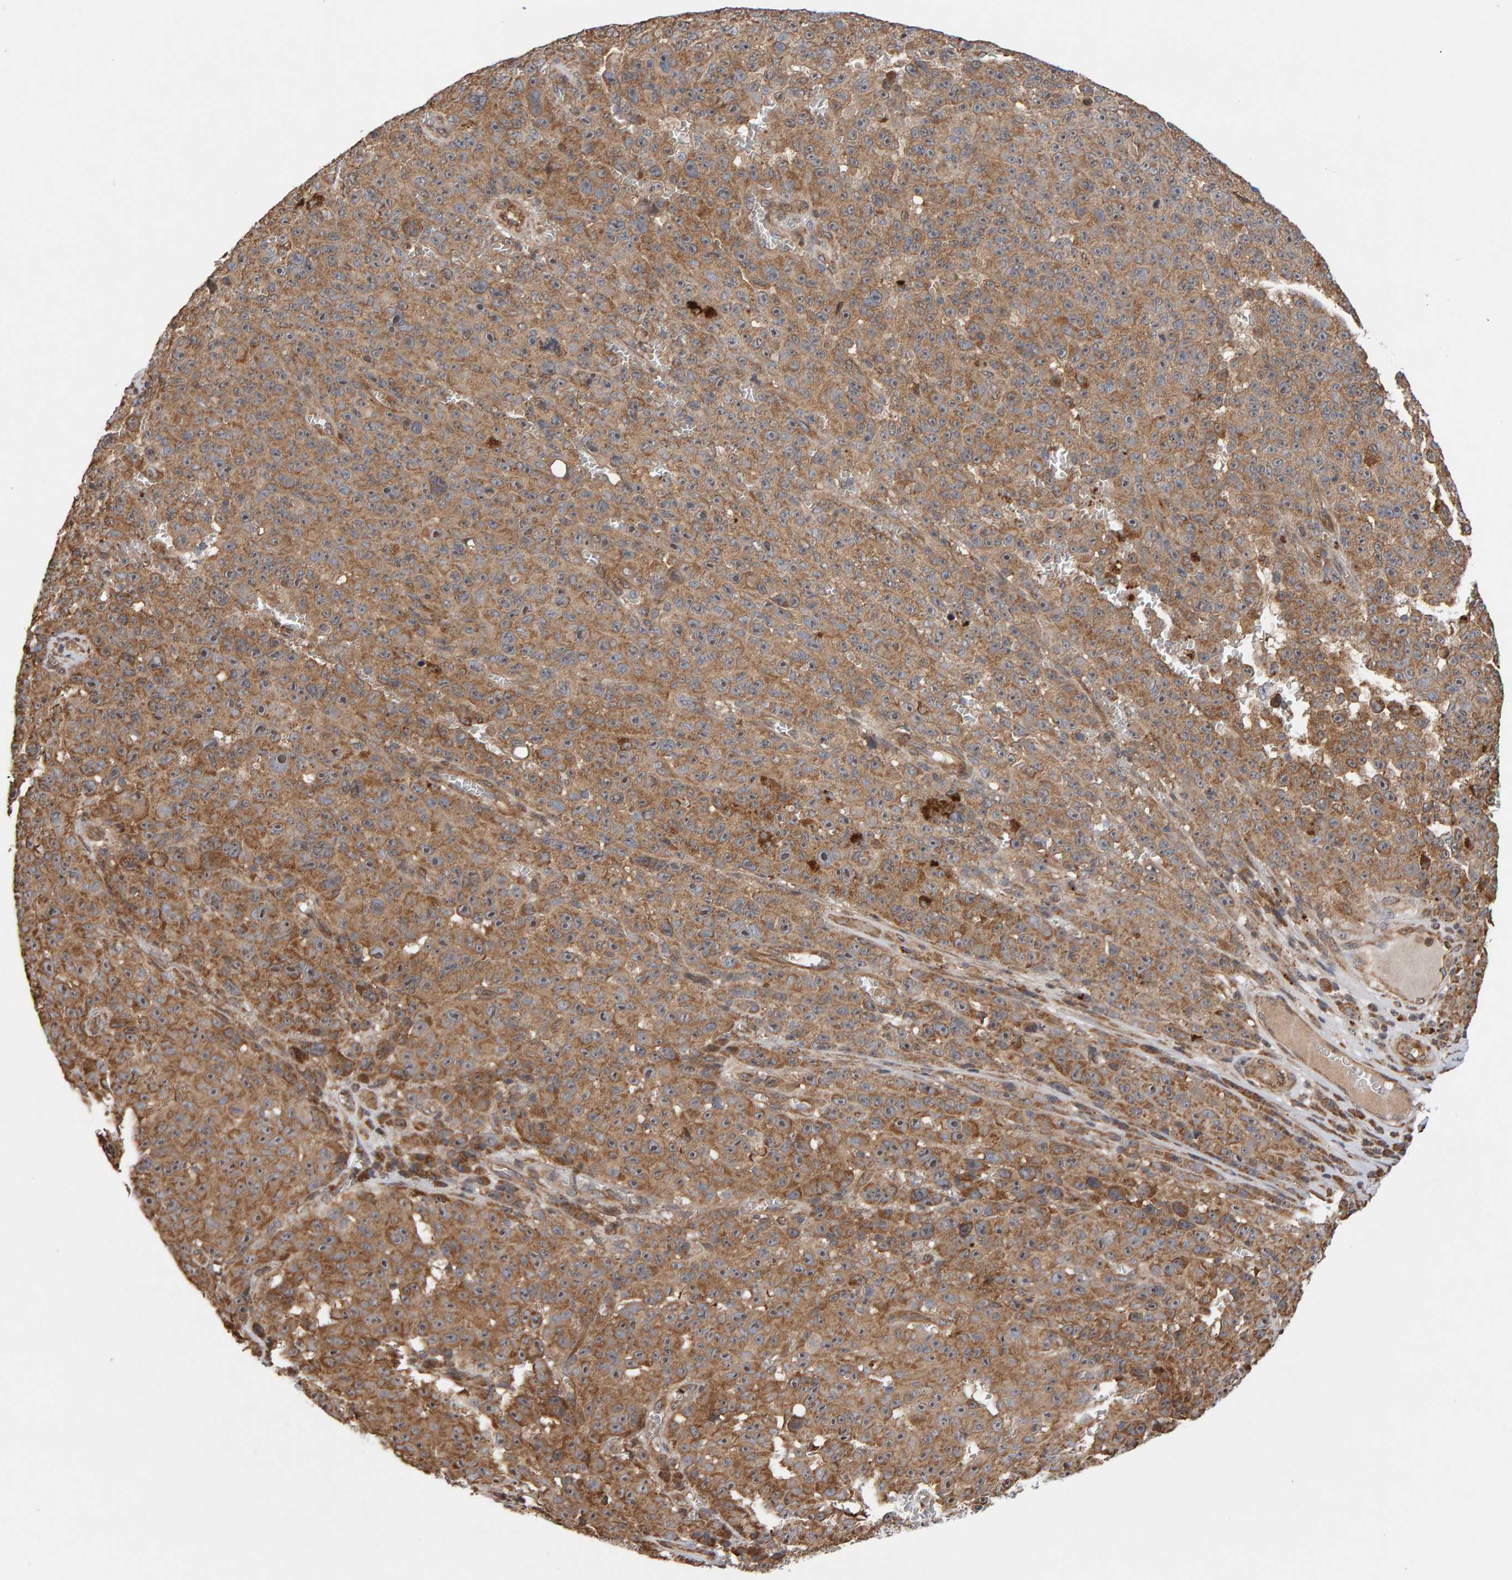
{"staining": {"intensity": "weak", "quantity": ">75%", "location": "cytoplasmic/membranous"}, "tissue": "melanoma", "cell_type": "Tumor cells", "image_type": "cancer", "snomed": [{"axis": "morphology", "description": "Malignant melanoma, NOS"}, {"axis": "topography", "description": "Skin"}], "caption": "Melanoma stained for a protein (brown) displays weak cytoplasmic/membranous positive positivity in about >75% of tumor cells.", "gene": "LZTS1", "patient": {"sex": "female", "age": 82}}